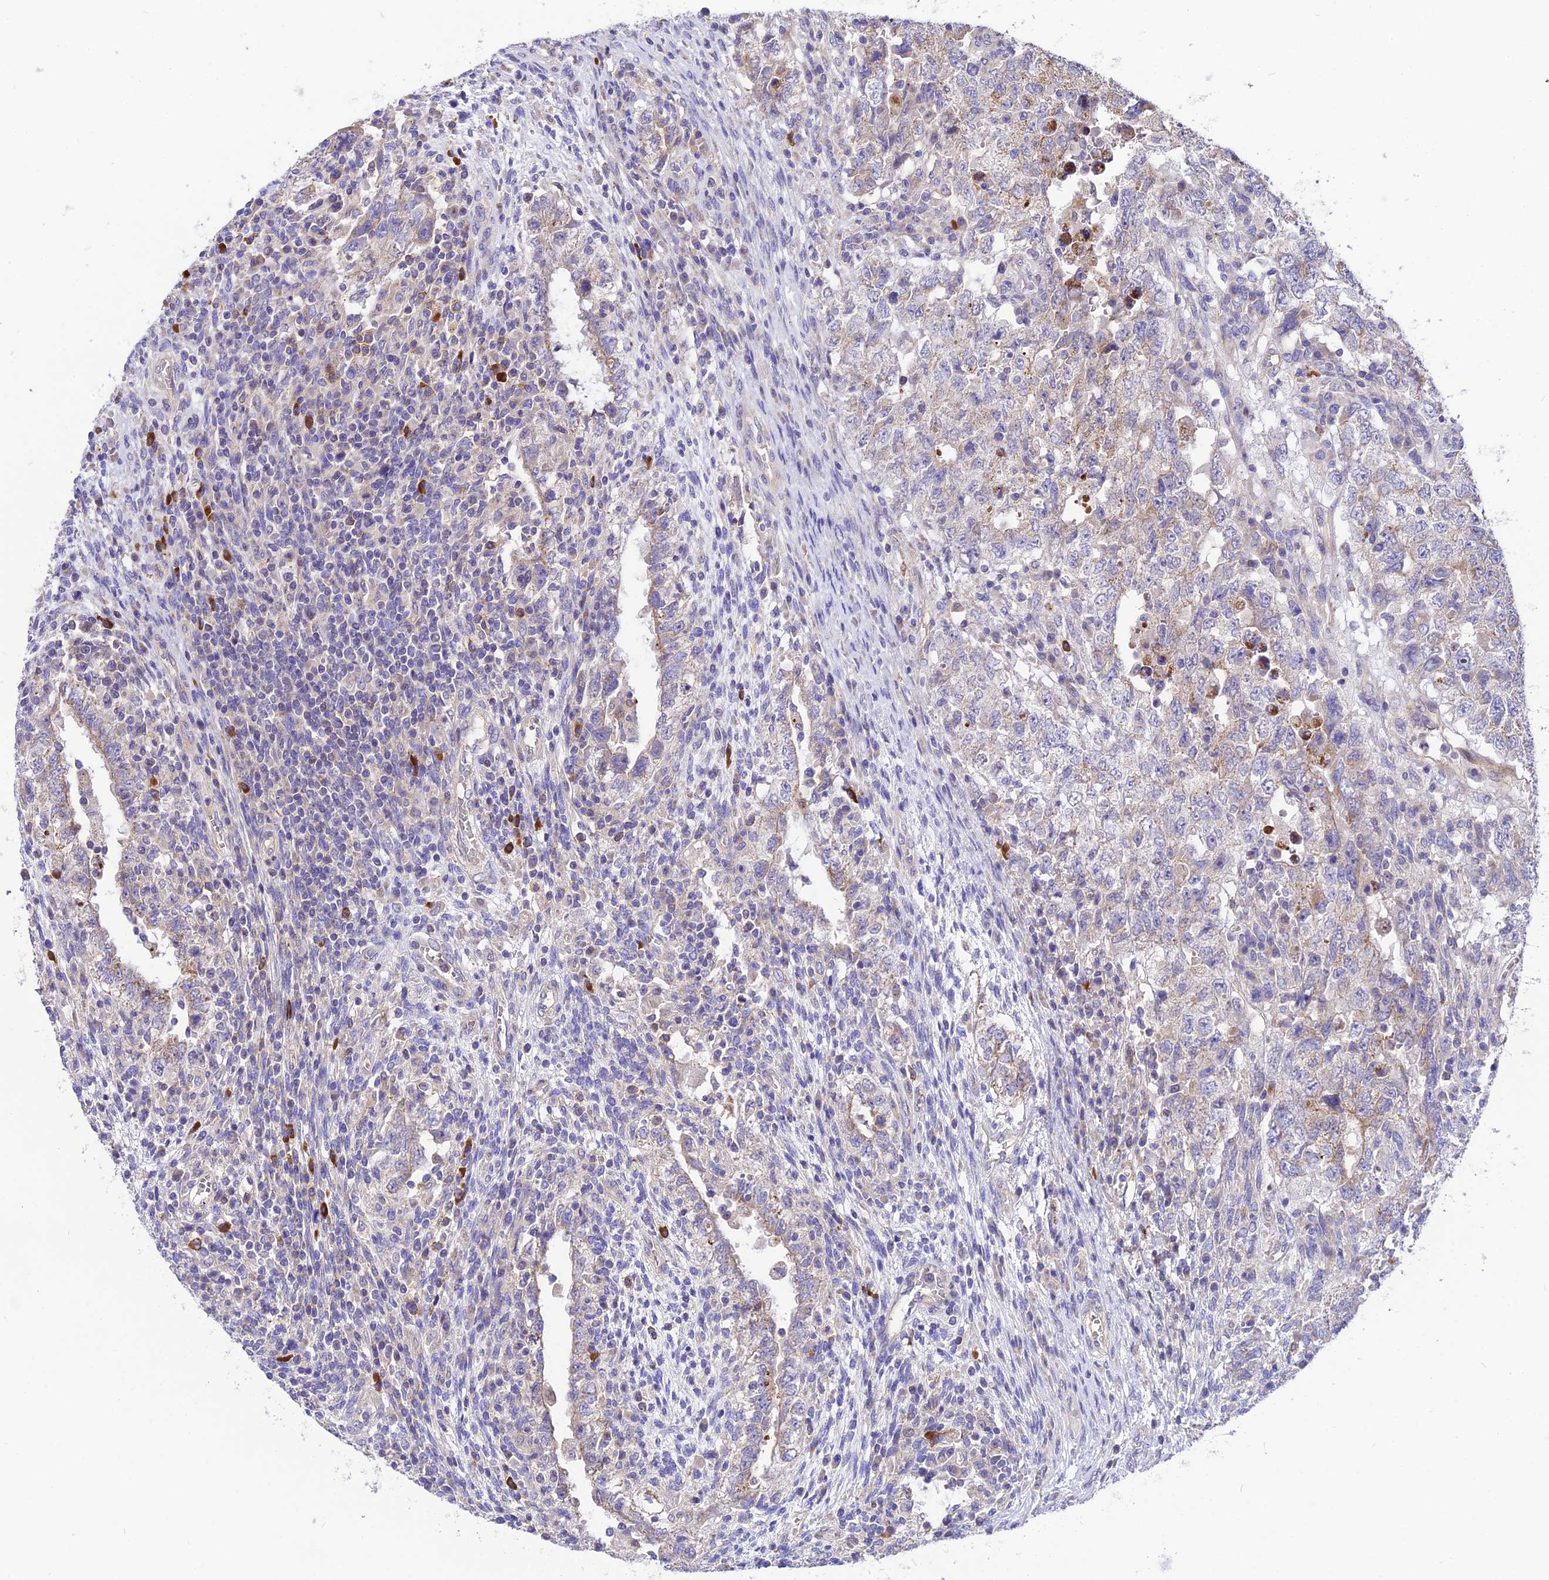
{"staining": {"intensity": "weak", "quantity": "<25%", "location": "cytoplasmic/membranous"}, "tissue": "testis cancer", "cell_type": "Tumor cells", "image_type": "cancer", "snomed": [{"axis": "morphology", "description": "Carcinoma, Embryonal, NOS"}, {"axis": "topography", "description": "Testis"}], "caption": "Tumor cells show no significant staining in embryonal carcinoma (testis).", "gene": "TRIM43B", "patient": {"sex": "male", "age": 26}}